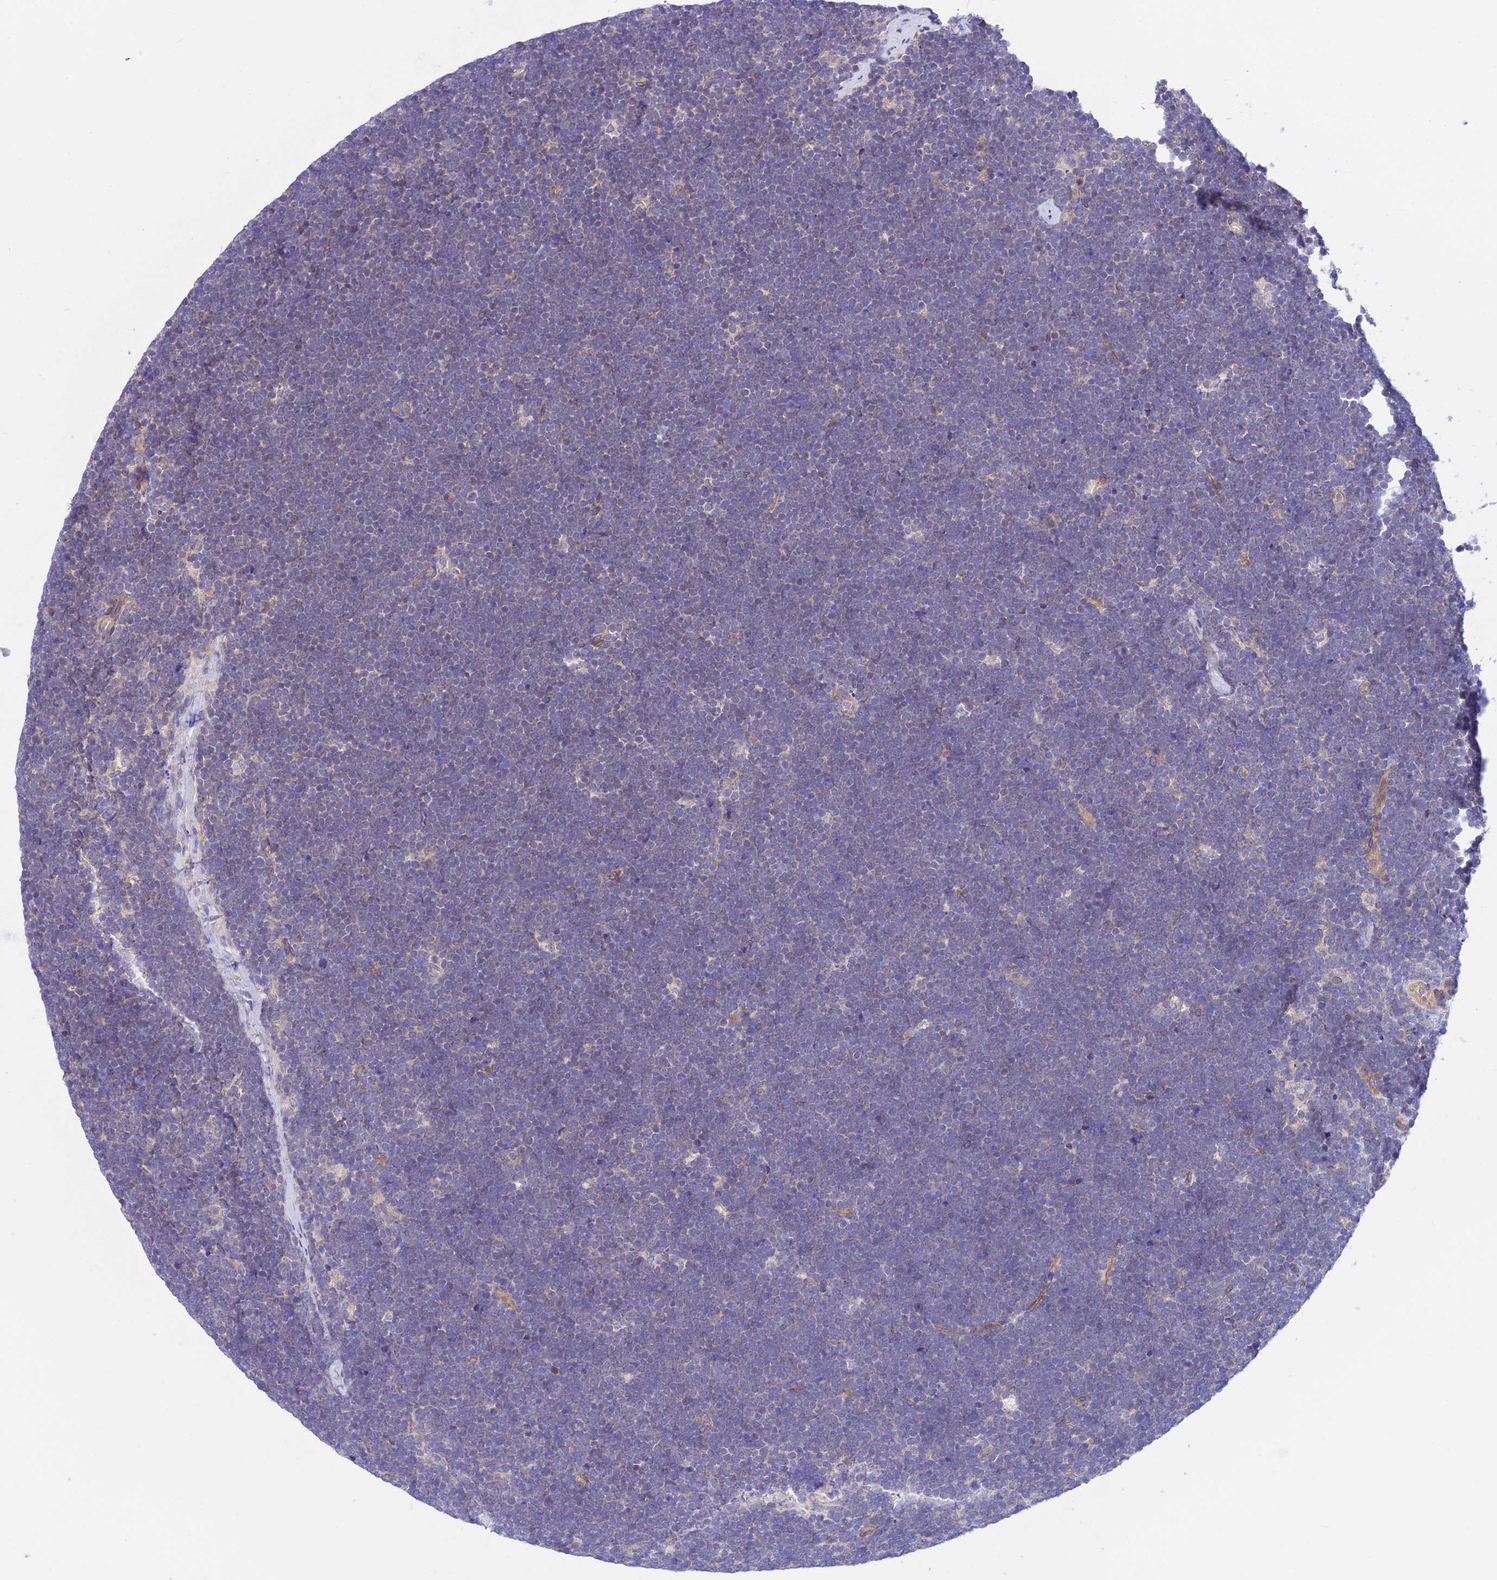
{"staining": {"intensity": "negative", "quantity": "none", "location": "none"}, "tissue": "lymphoma", "cell_type": "Tumor cells", "image_type": "cancer", "snomed": [{"axis": "morphology", "description": "Malignant lymphoma, non-Hodgkin's type, High grade"}, {"axis": "topography", "description": "Lymph node"}], "caption": "IHC of human lymphoma exhibits no expression in tumor cells.", "gene": "TRIM43B", "patient": {"sex": "male", "age": 13}}